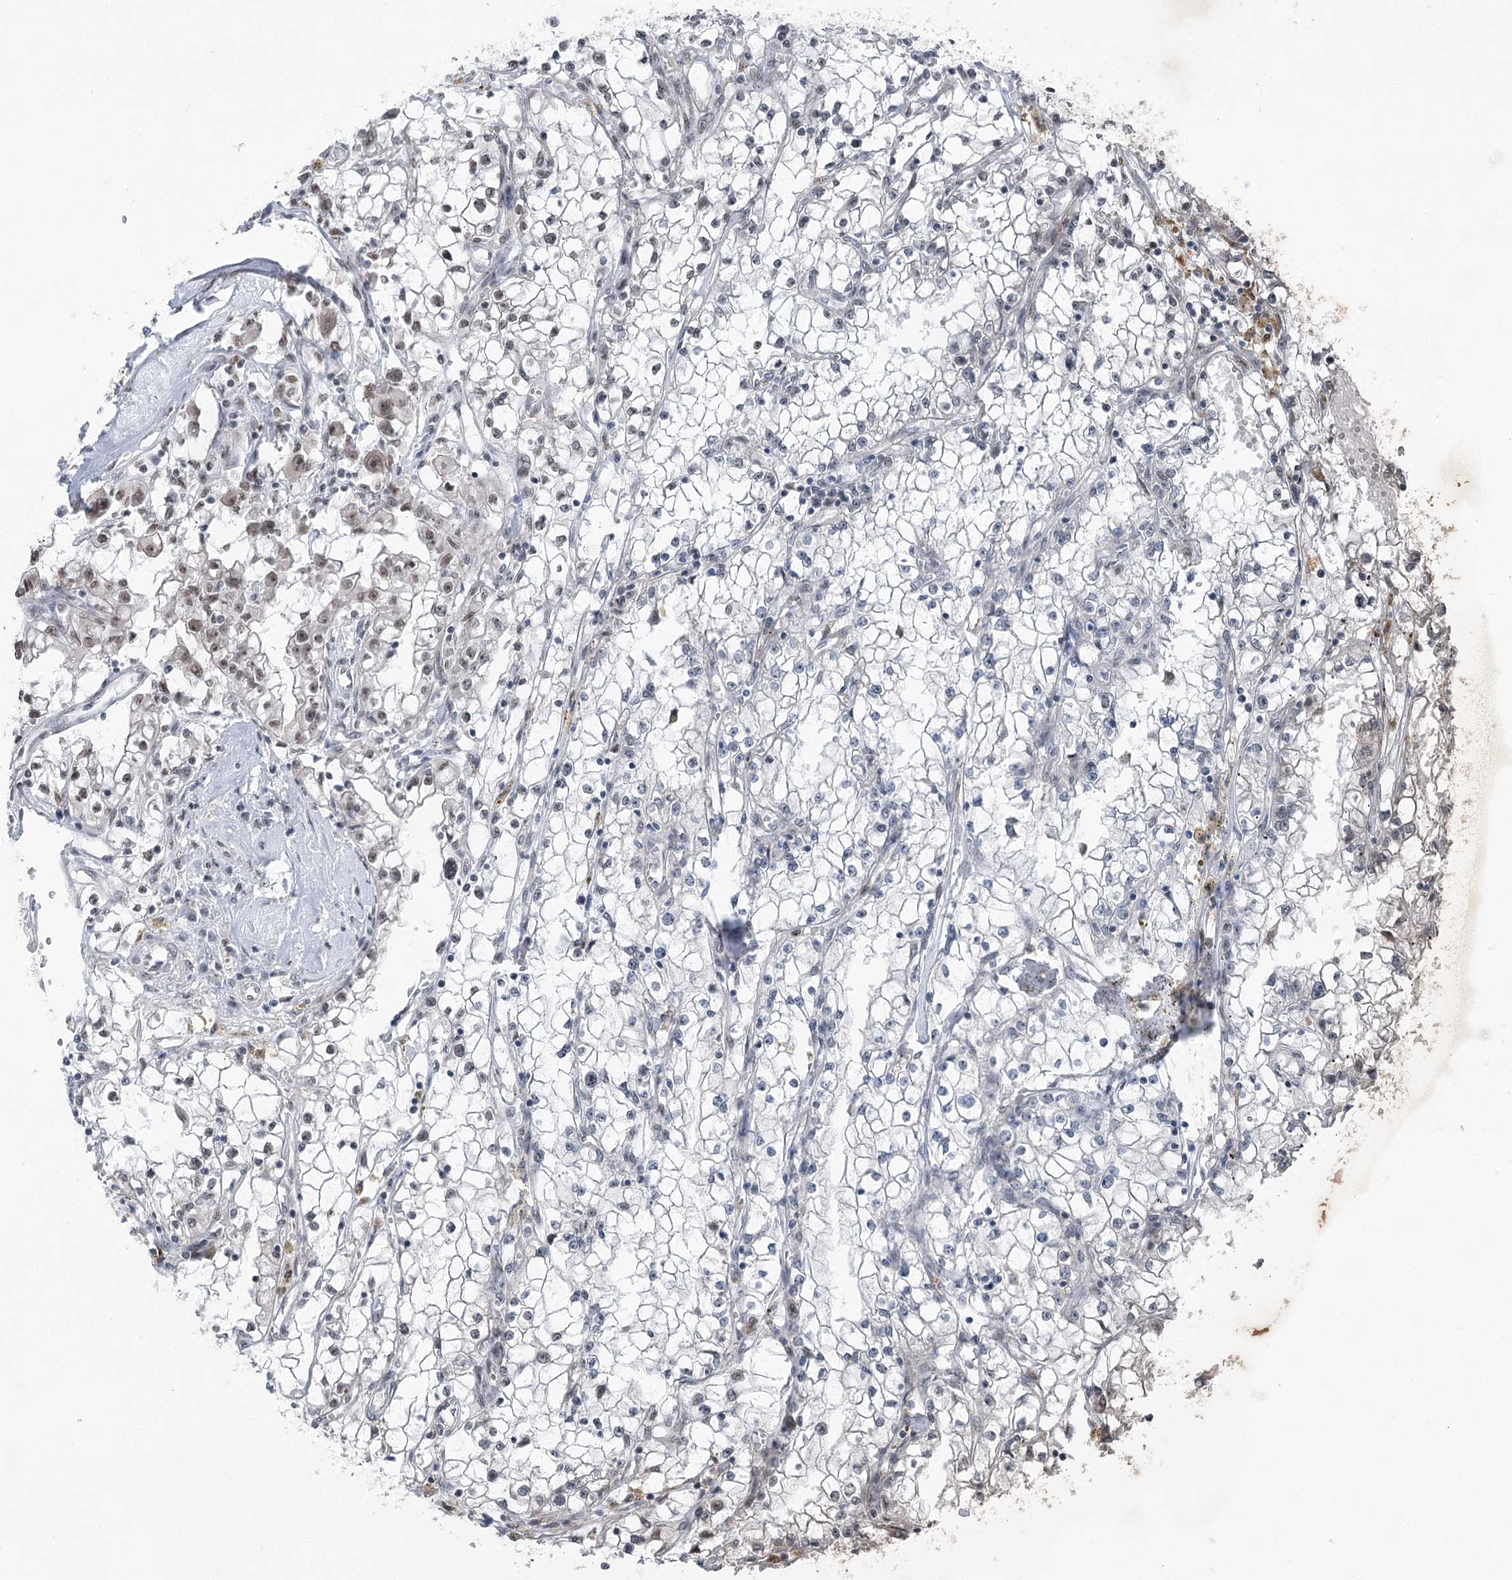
{"staining": {"intensity": "negative", "quantity": "none", "location": "none"}, "tissue": "renal cancer", "cell_type": "Tumor cells", "image_type": "cancer", "snomed": [{"axis": "morphology", "description": "Adenocarcinoma, NOS"}, {"axis": "topography", "description": "Kidney"}], "caption": "Immunohistochemical staining of human renal adenocarcinoma exhibits no significant positivity in tumor cells.", "gene": "ZCCHC8", "patient": {"sex": "male", "age": 56}}